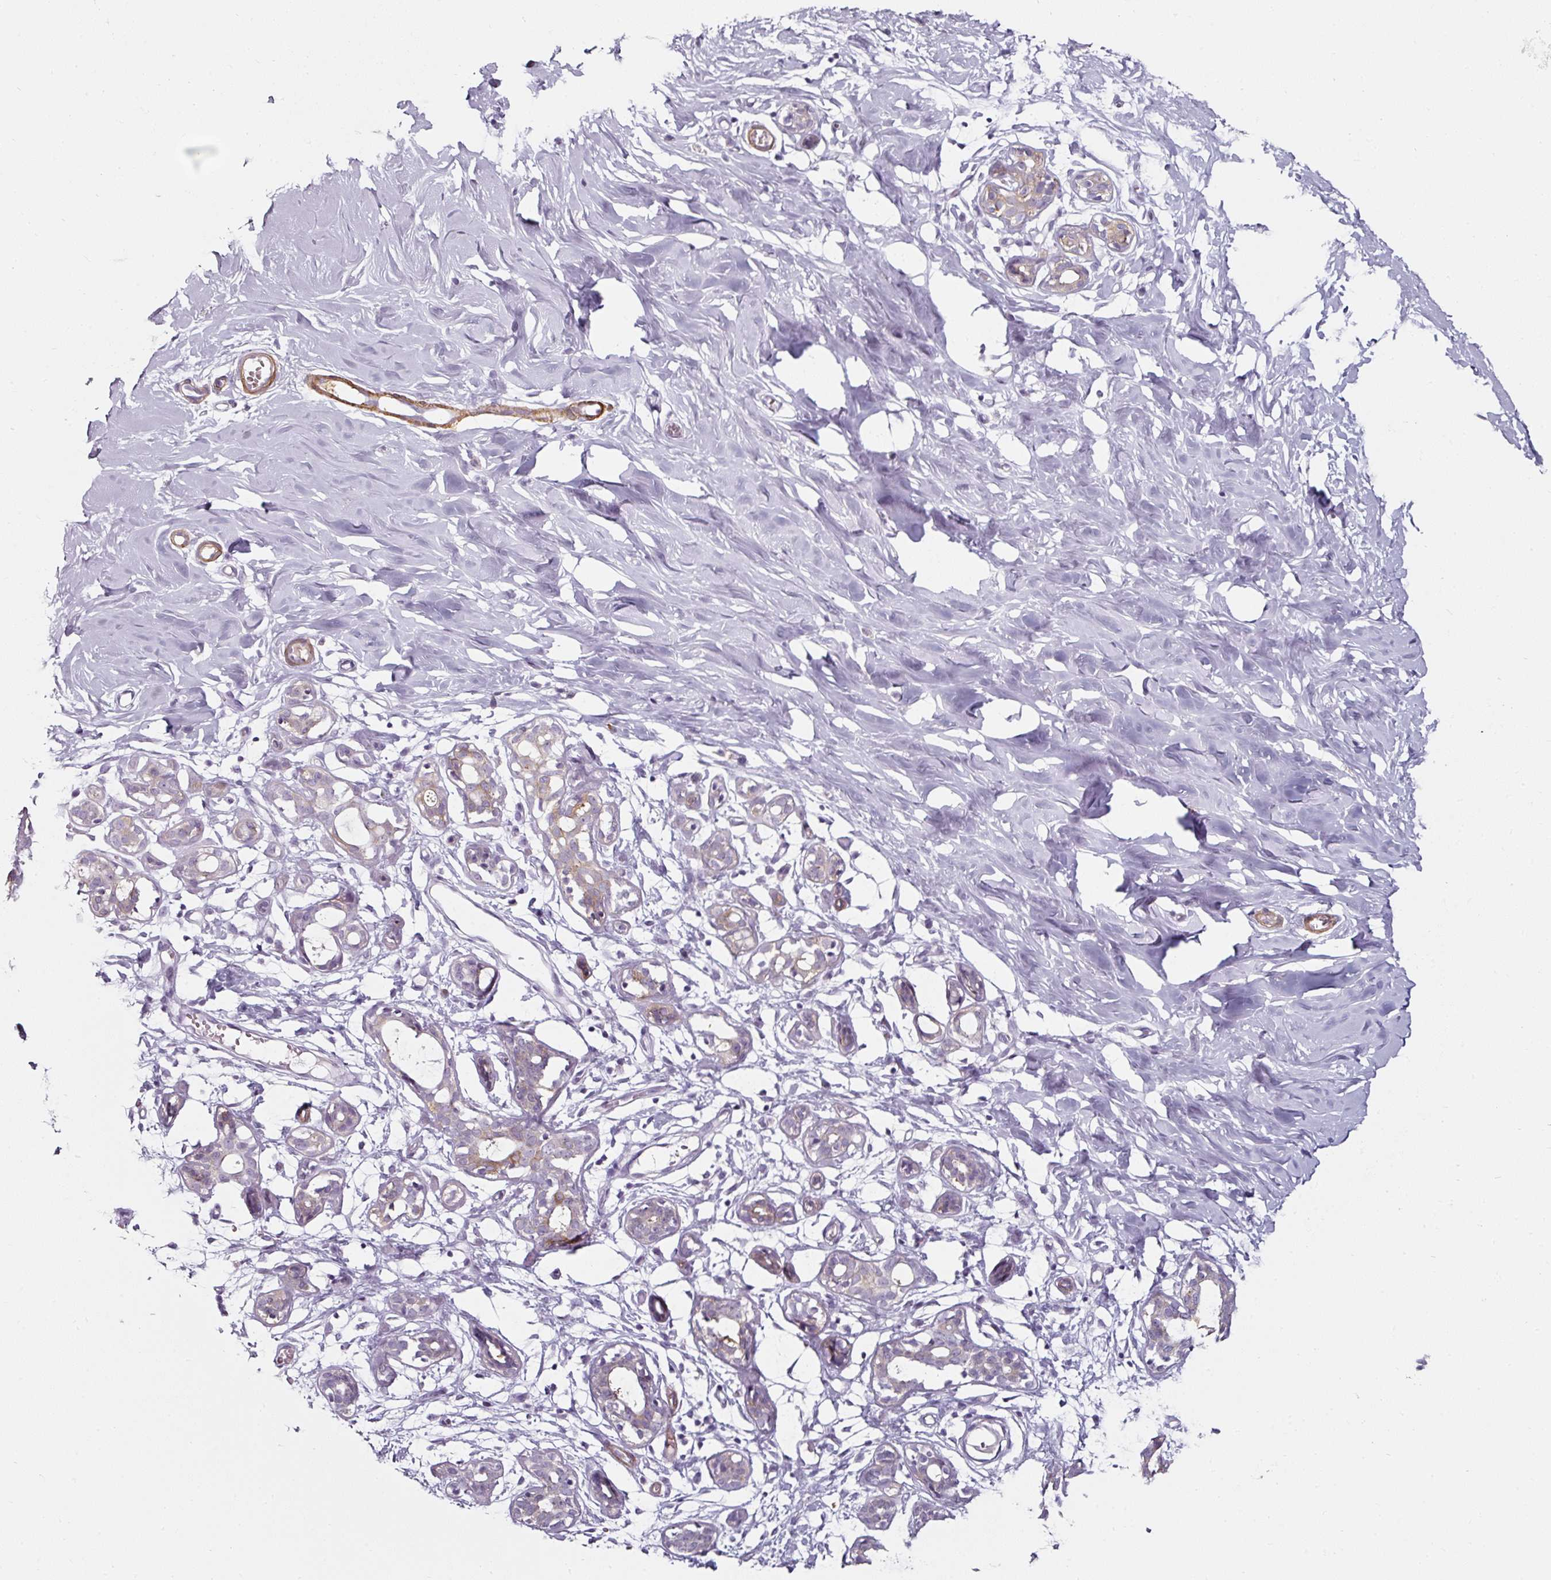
{"staining": {"intensity": "negative", "quantity": "none", "location": "none"}, "tissue": "breast", "cell_type": "Adipocytes", "image_type": "normal", "snomed": [{"axis": "morphology", "description": "Normal tissue, NOS"}, {"axis": "topography", "description": "Breast"}], "caption": "A photomicrograph of human breast is negative for staining in adipocytes.", "gene": "CAP2", "patient": {"sex": "female", "age": 27}}